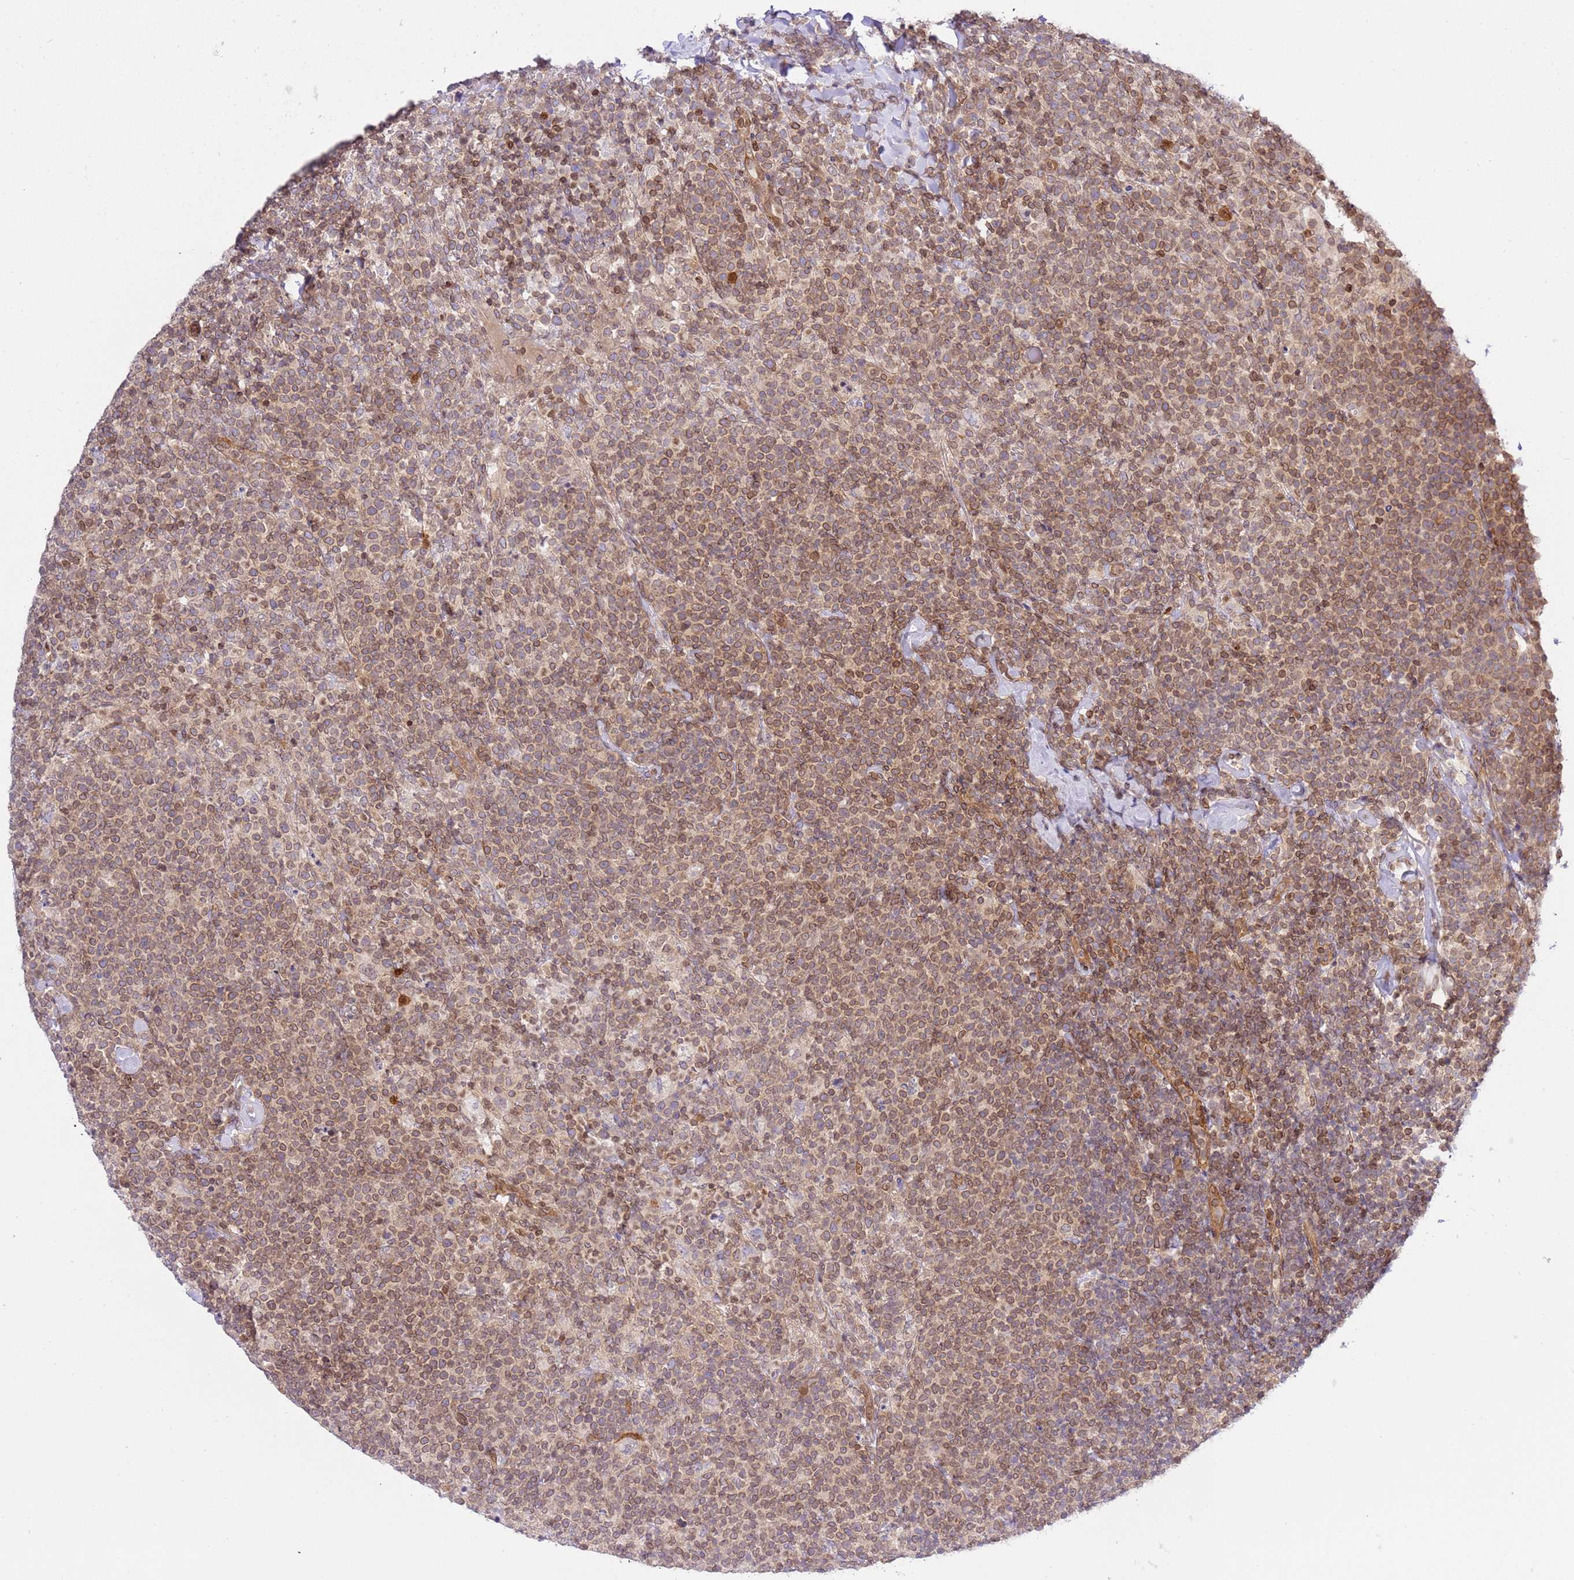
{"staining": {"intensity": "moderate", "quantity": ">75%", "location": "cytoplasmic/membranous"}, "tissue": "lymphoma", "cell_type": "Tumor cells", "image_type": "cancer", "snomed": [{"axis": "morphology", "description": "Malignant lymphoma, non-Hodgkin's type, High grade"}, {"axis": "topography", "description": "Lymph node"}], "caption": "An image of human lymphoma stained for a protein exhibits moderate cytoplasmic/membranous brown staining in tumor cells.", "gene": "TRIM37", "patient": {"sex": "male", "age": 61}}